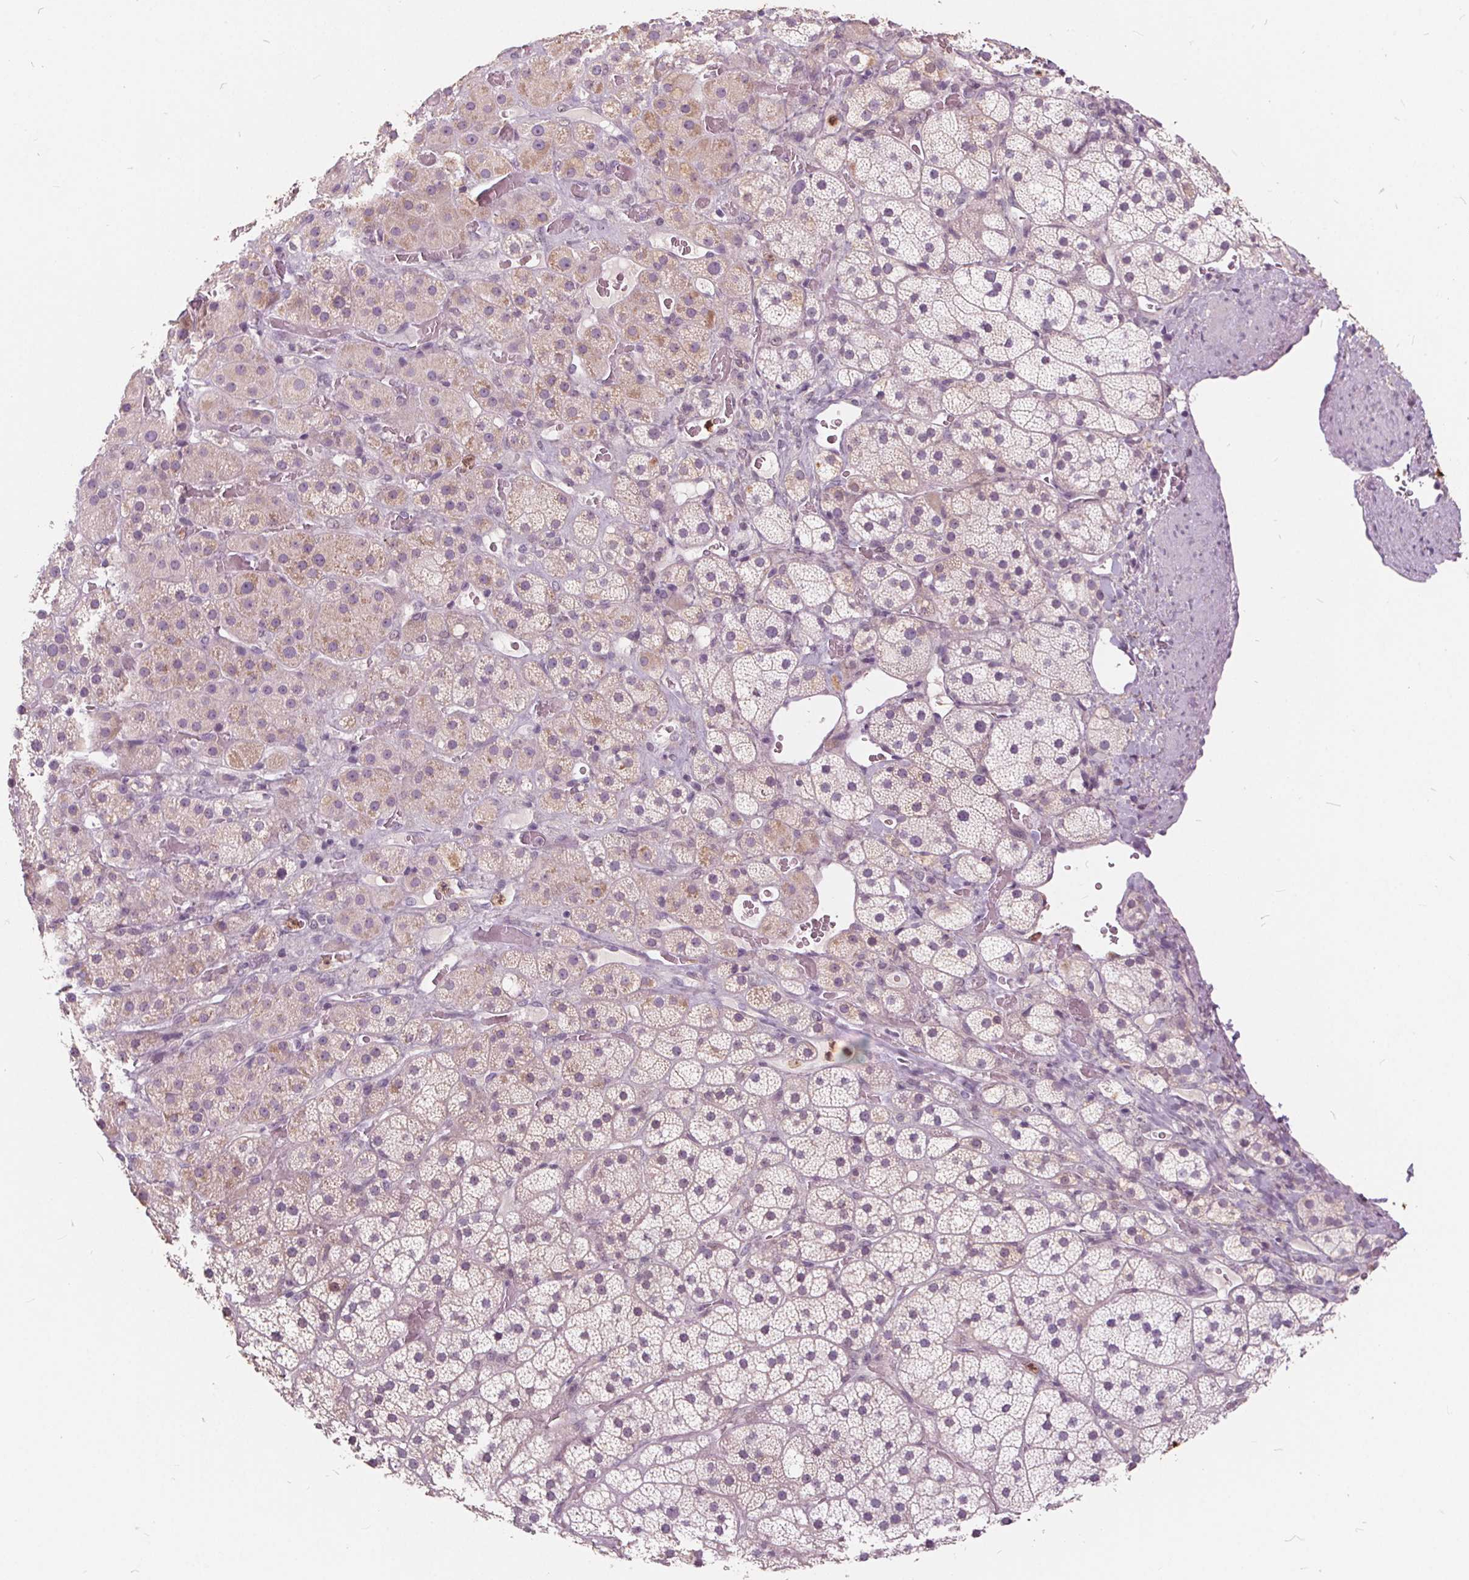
{"staining": {"intensity": "weak", "quantity": "<25%", "location": "cytoplasmic/membranous"}, "tissue": "adrenal gland", "cell_type": "Glandular cells", "image_type": "normal", "snomed": [{"axis": "morphology", "description": "Normal tissue, NOS"}, {"axis": "topography", "description": "Adrenal gland"}], "caption": "IHC of unremarkable human adrenal gland reveals no staining in glandular cells.", "gene": "HAAO", "patient": {"sex": "male", "age": 57}}